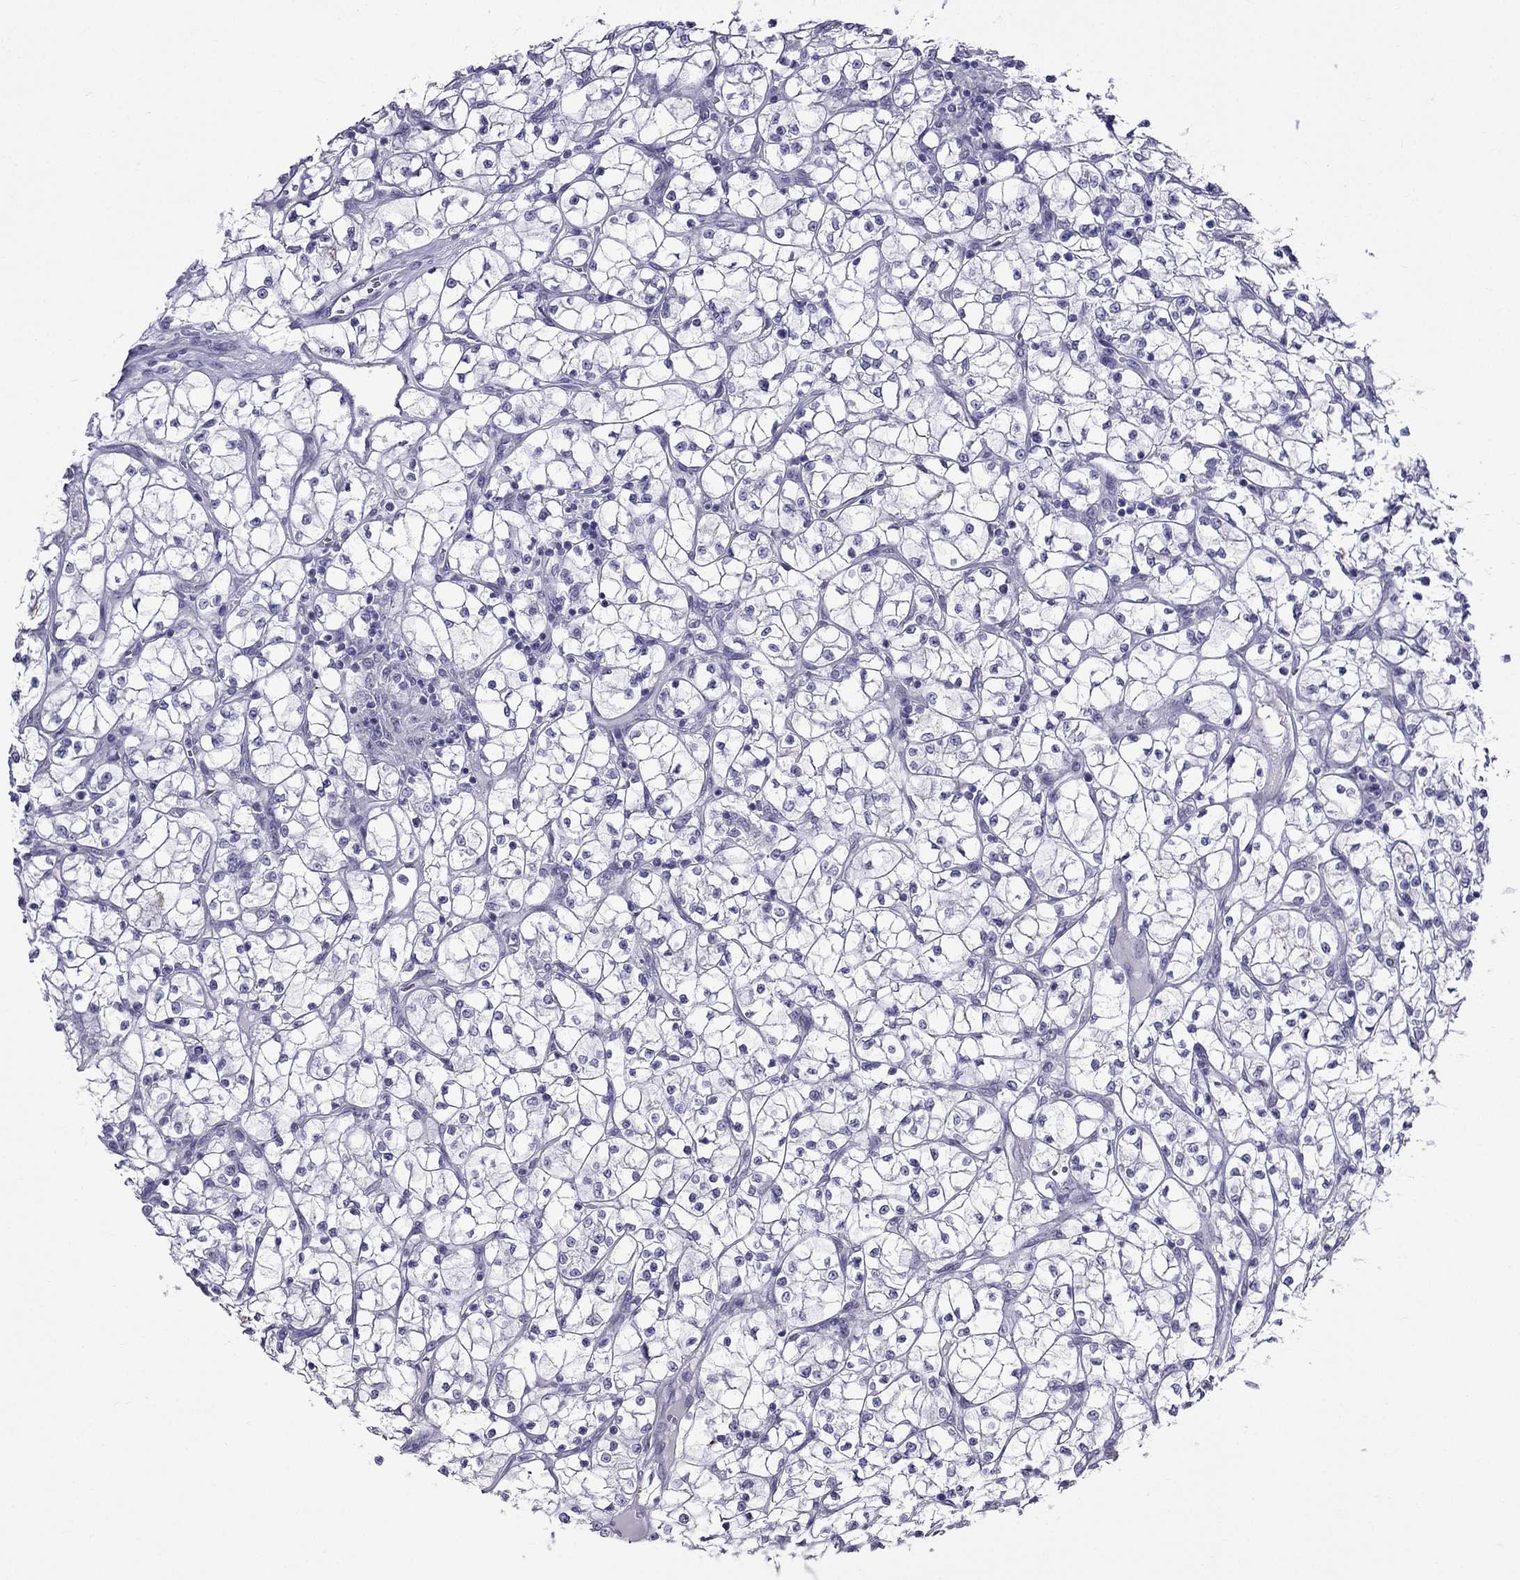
{"staining": {"intensity": "negative", "quantity": "none", "location": "none"}, "tissue": "renal cancer", "cell_type": "Tumor cells", "image_type": "cancer", "snomed": [{"axis": "morphology", "description": "Adenocarcinoma, NOS"}, {"axis": "topography", "description": "Kidney"}], "caption": "The micrograph demonstrates no staining of tumor cells in renal cancer.", "gene": "MGP", "patient": {"sex": "female", "age": 64}}